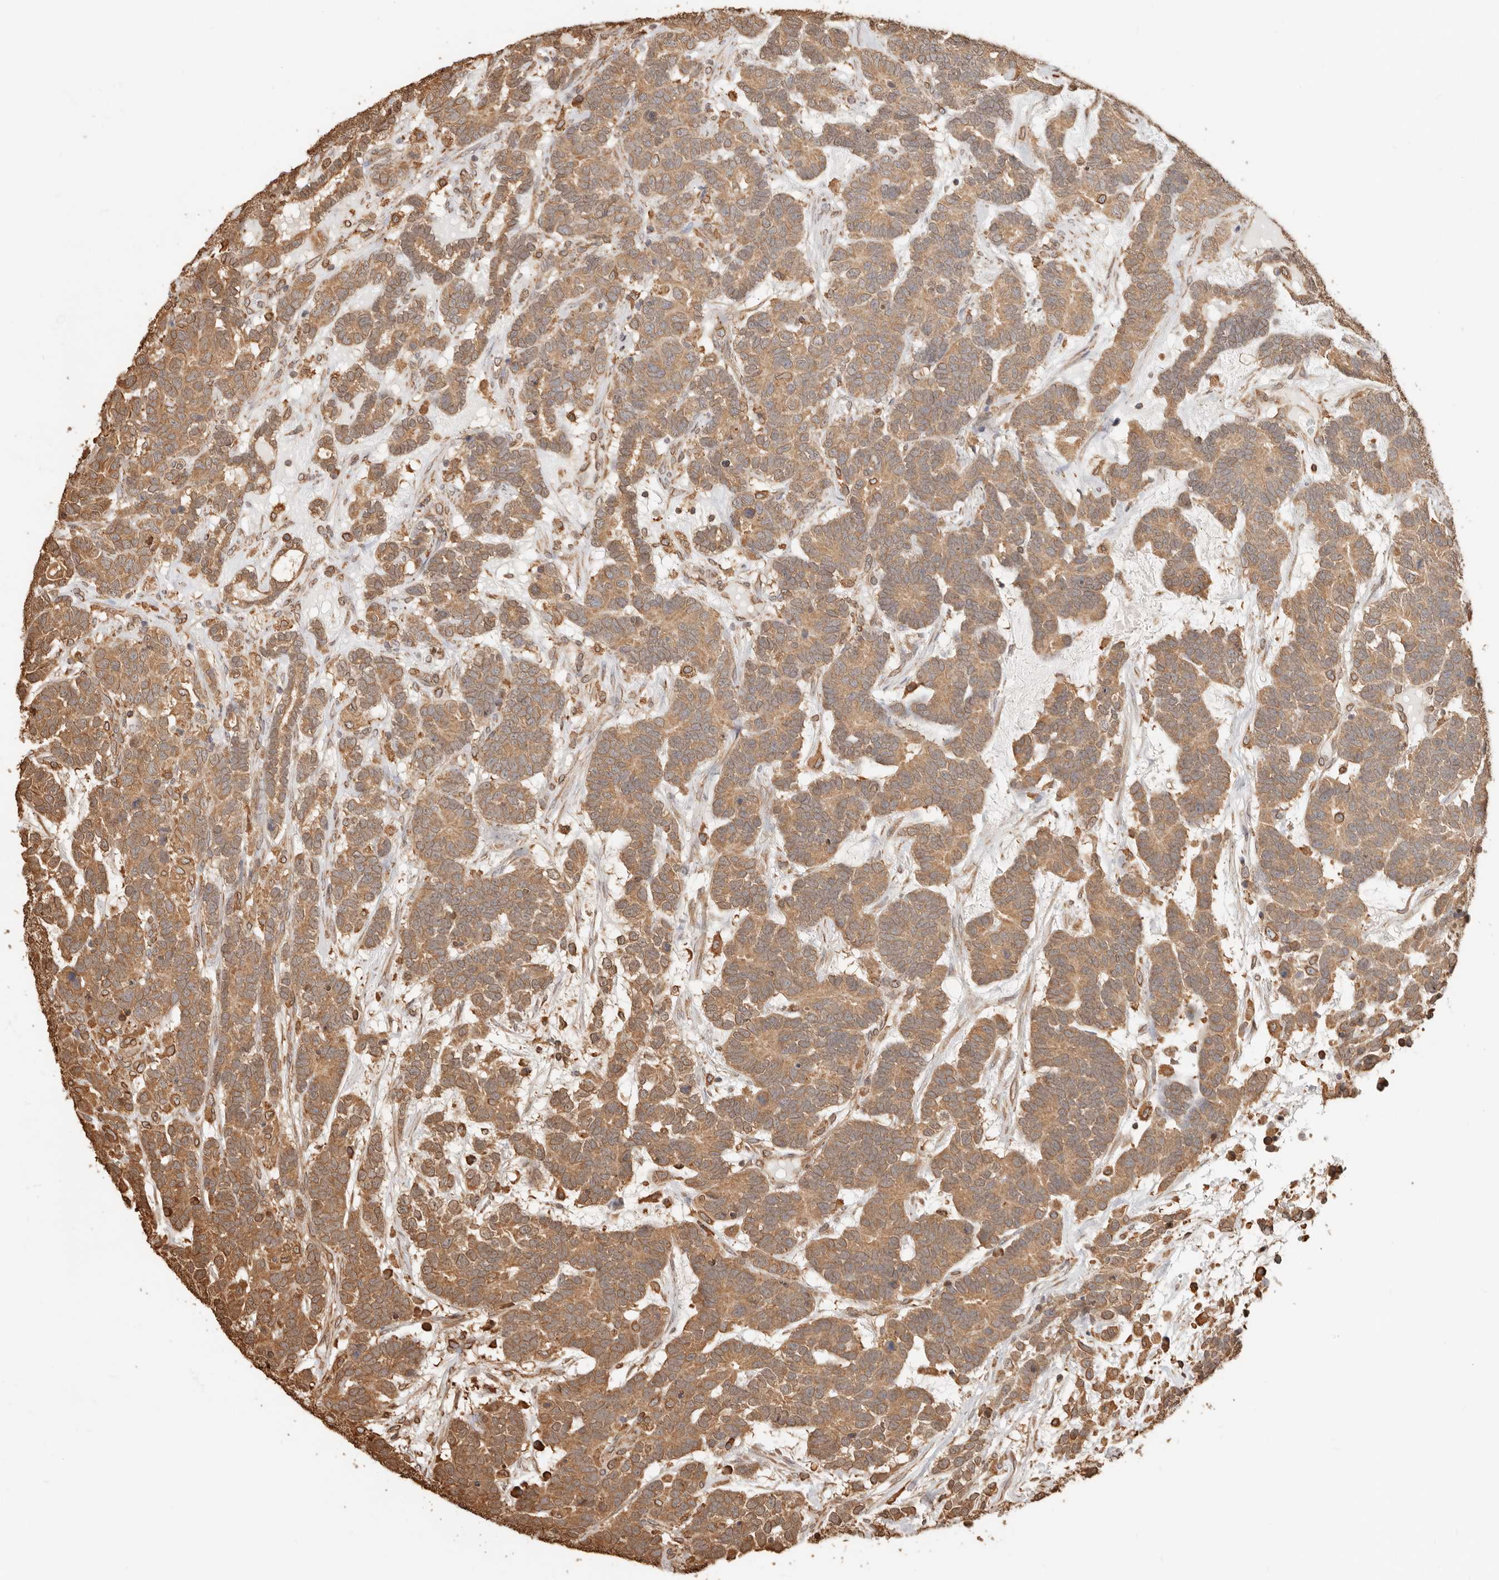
{"staining": {"intensity": "moderate", "quantity": ">75%", "location": "cytoplasmic/membranous"}, "tissue": "testis cancer", "cell_type": "Tumor cells", "image_type": "cancer", "snomed": [{"axis": "morphology", "description": "Carcinoma, Embryonal, NOS"}, {"axis": "topography", "description": "Testis"}], "caption": "Protein expression analysis of human testis cancer (embryonal carcinoma) reveals moderate cytoplasmic/membranous staining in about >75% of tumor cells.", "gene": "ARHGEF10L", "patient": {"sex": "male", "age": 26}}